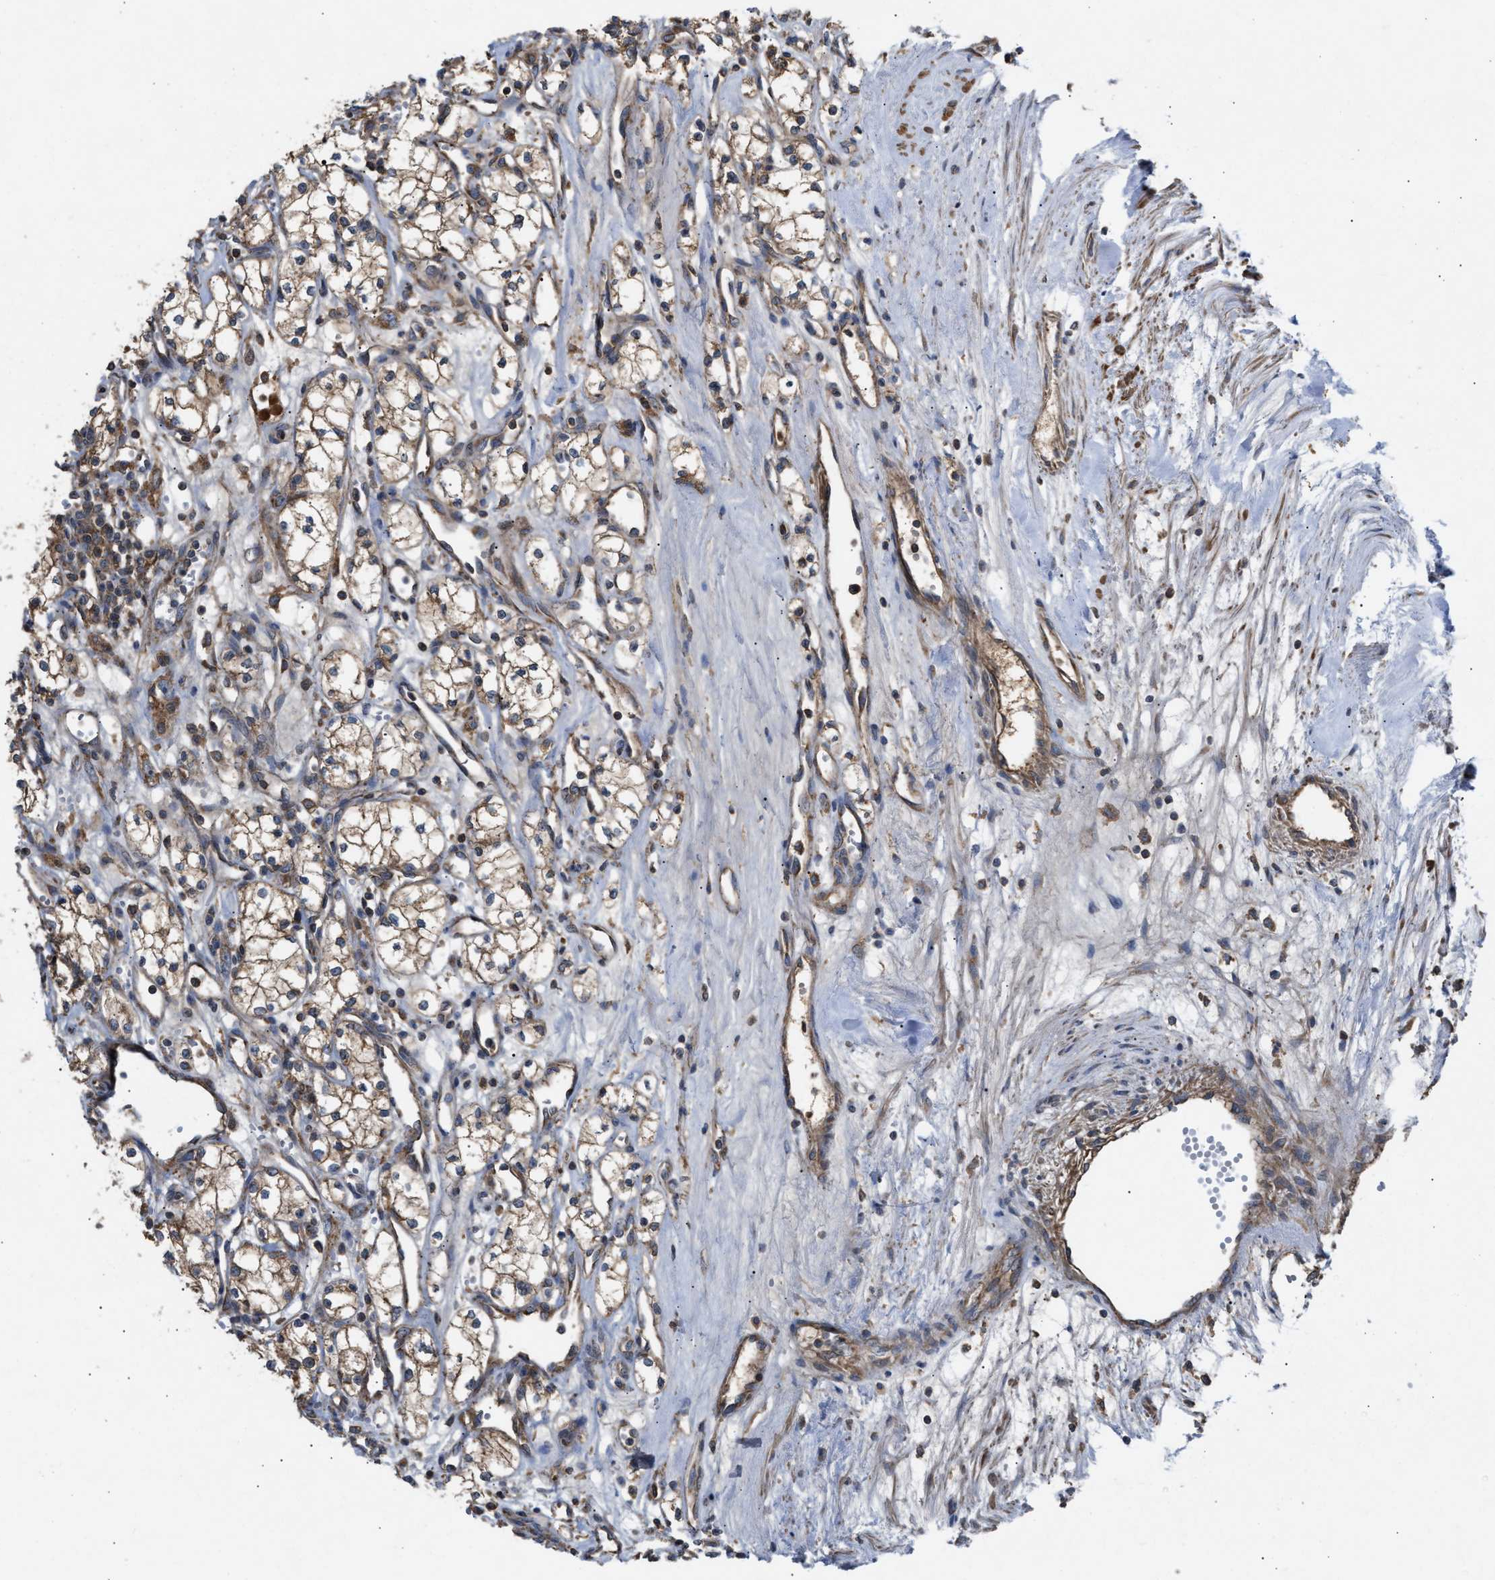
{"staining": {"intensity": "moderate", "quantity": ">75%", "location": "cytoplasmic/membranous"}, "tissue": "renal cancer", "cell_type": "Tumor cells", "image_type": "cancer", "snomed": [{"axis": "morphology", "description": "Adenocarcinoma, NOS"}, {"axis": "topography", "description": "Kidney"}], "caption": "Human renal cancer (adenocarcinoma) stained for a protein (brown) exhibits moderate cytoplasmic/membranous positive expression in approximately >75% of tumor cells.", "gene": "TACO1", "patient": {"sex": "male", "age": 59}}